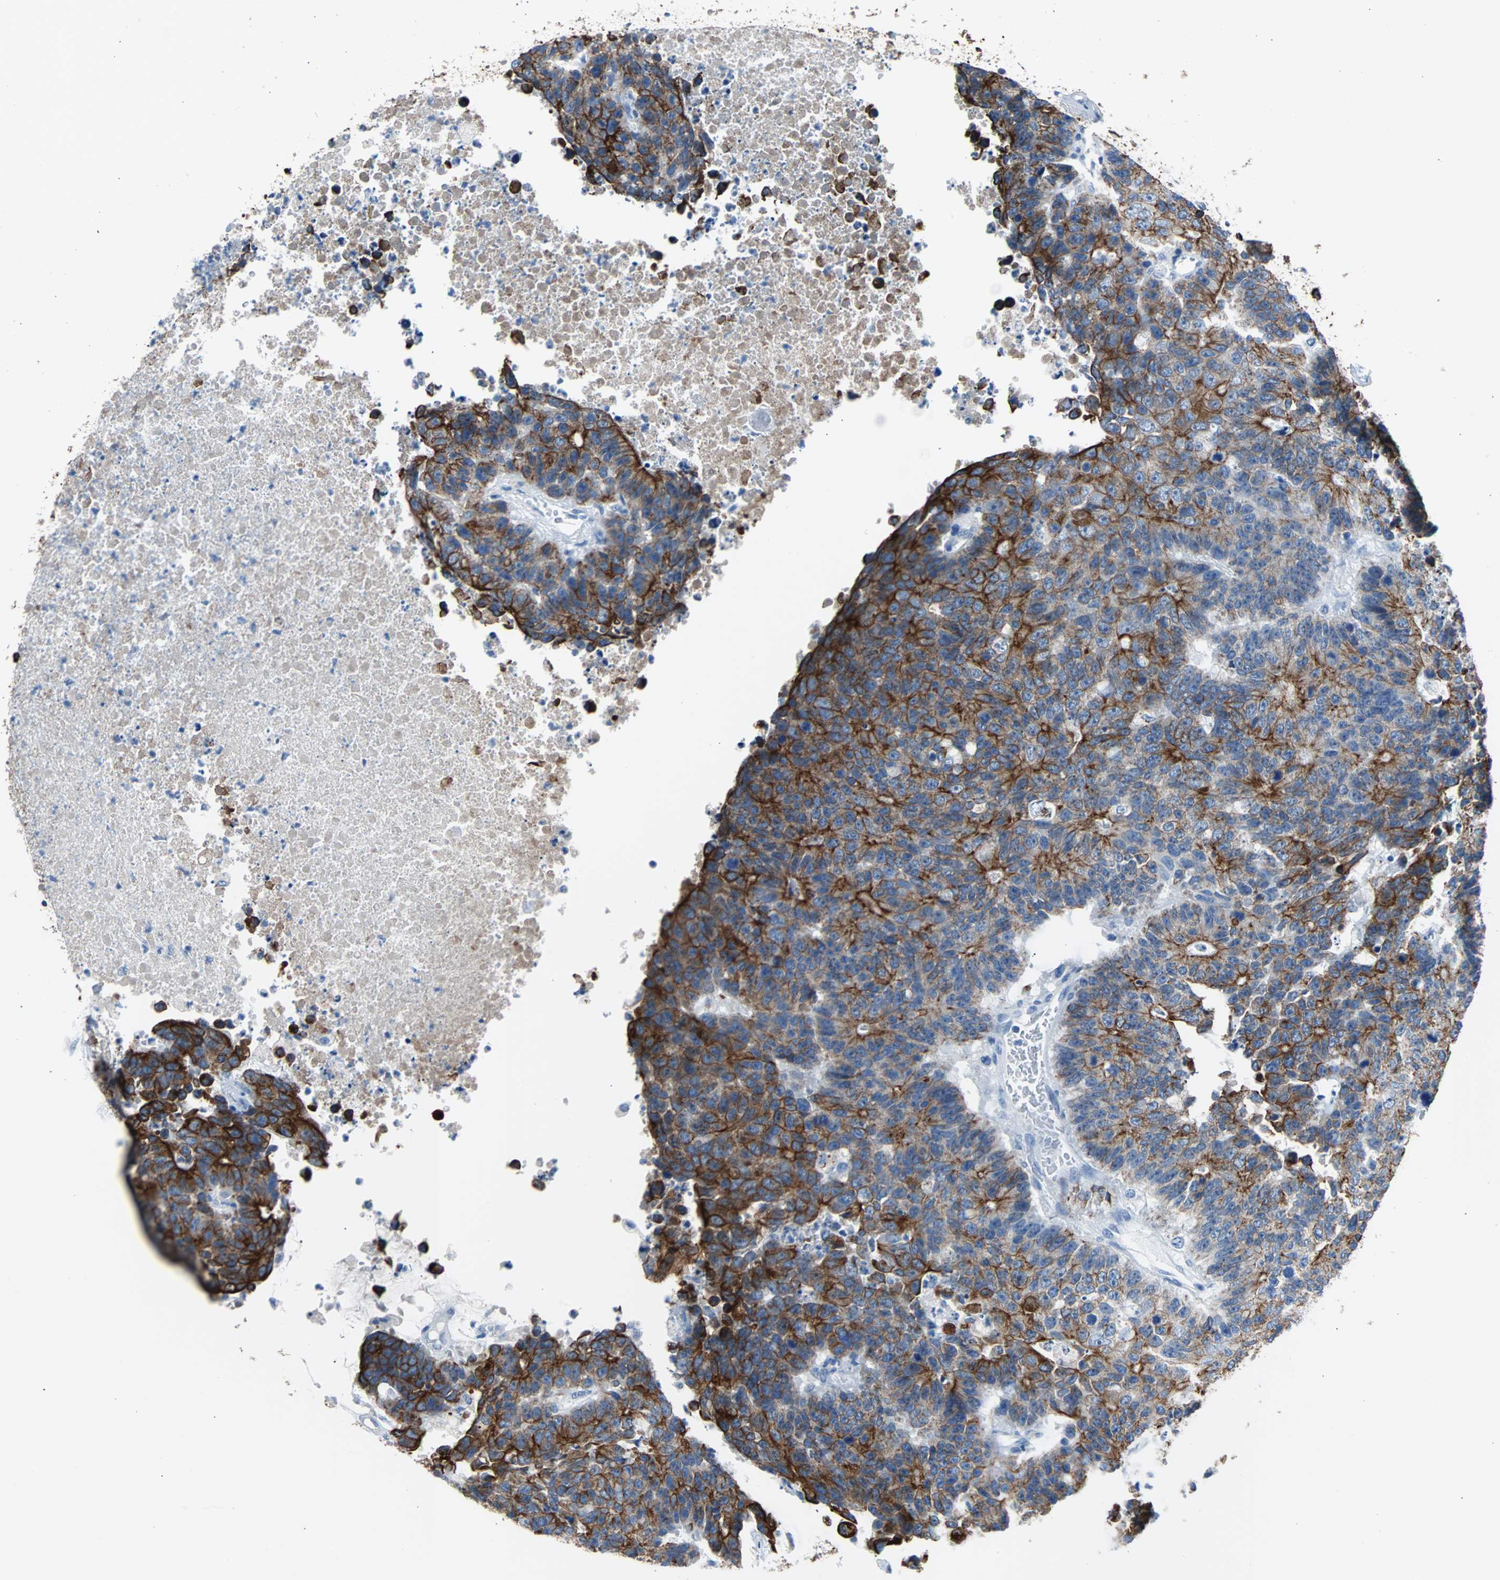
{"staining": {"intensity": "strong", "quantity": ">75%", "location": "cytoplasmic/membranous"}, "tissue": "colorectal cancer", "cell_type": "Tumor cells", "image_type": "cancer", "snomed": [{"axis": "morphology", "description": "Adenocarcinoma, NOS"}, {"axis": "topography", "description": "Colon"}], "caption": "Colorectal cancer was stained to show a protein in brown. There is high levels of strong cytoplasmic/membranous staining in approximately >75% of tumor cells.", "gene": "KRT7", "patient": {"sex": "female", "age": 86}}